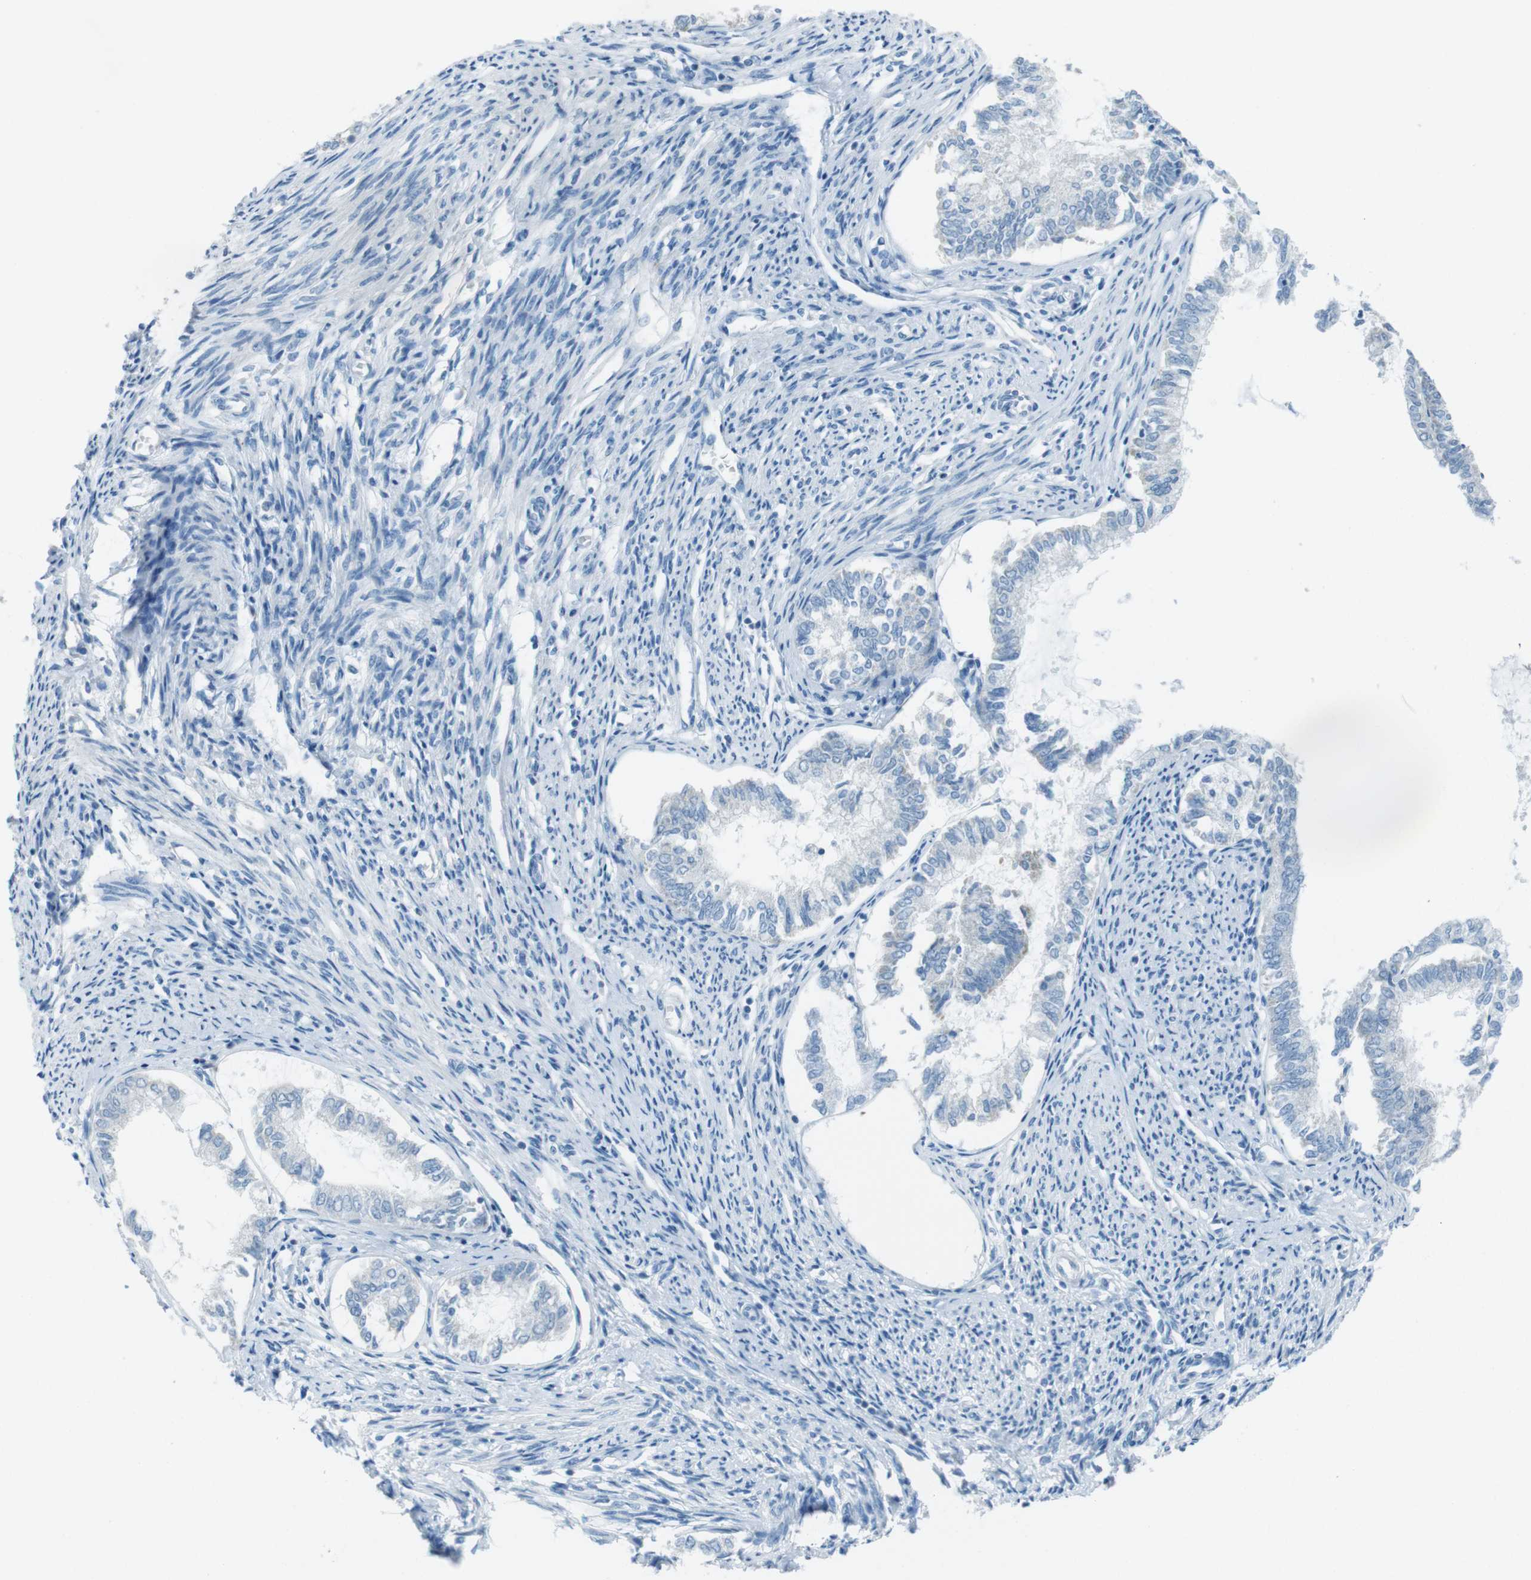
{"staining": {"intensity": "negative", "quantity": "none", "location": "none"}, "tissue": "endometrial cancer", "cell_type": "Tumor cells", "image_type": "cancer", "snomed": [{"axis": "morphology", "description": "Adenocarcinoma, NOS"}, {"axis": "topography", "description": "Endometrium"}], "caption": "Endometrial cancer stained for a protein using immunohistochemistry (IHC) exhibits no staining tumor cells.", "gene": "DNAJA3", "patient": {"sex": "female", "age": 86}}